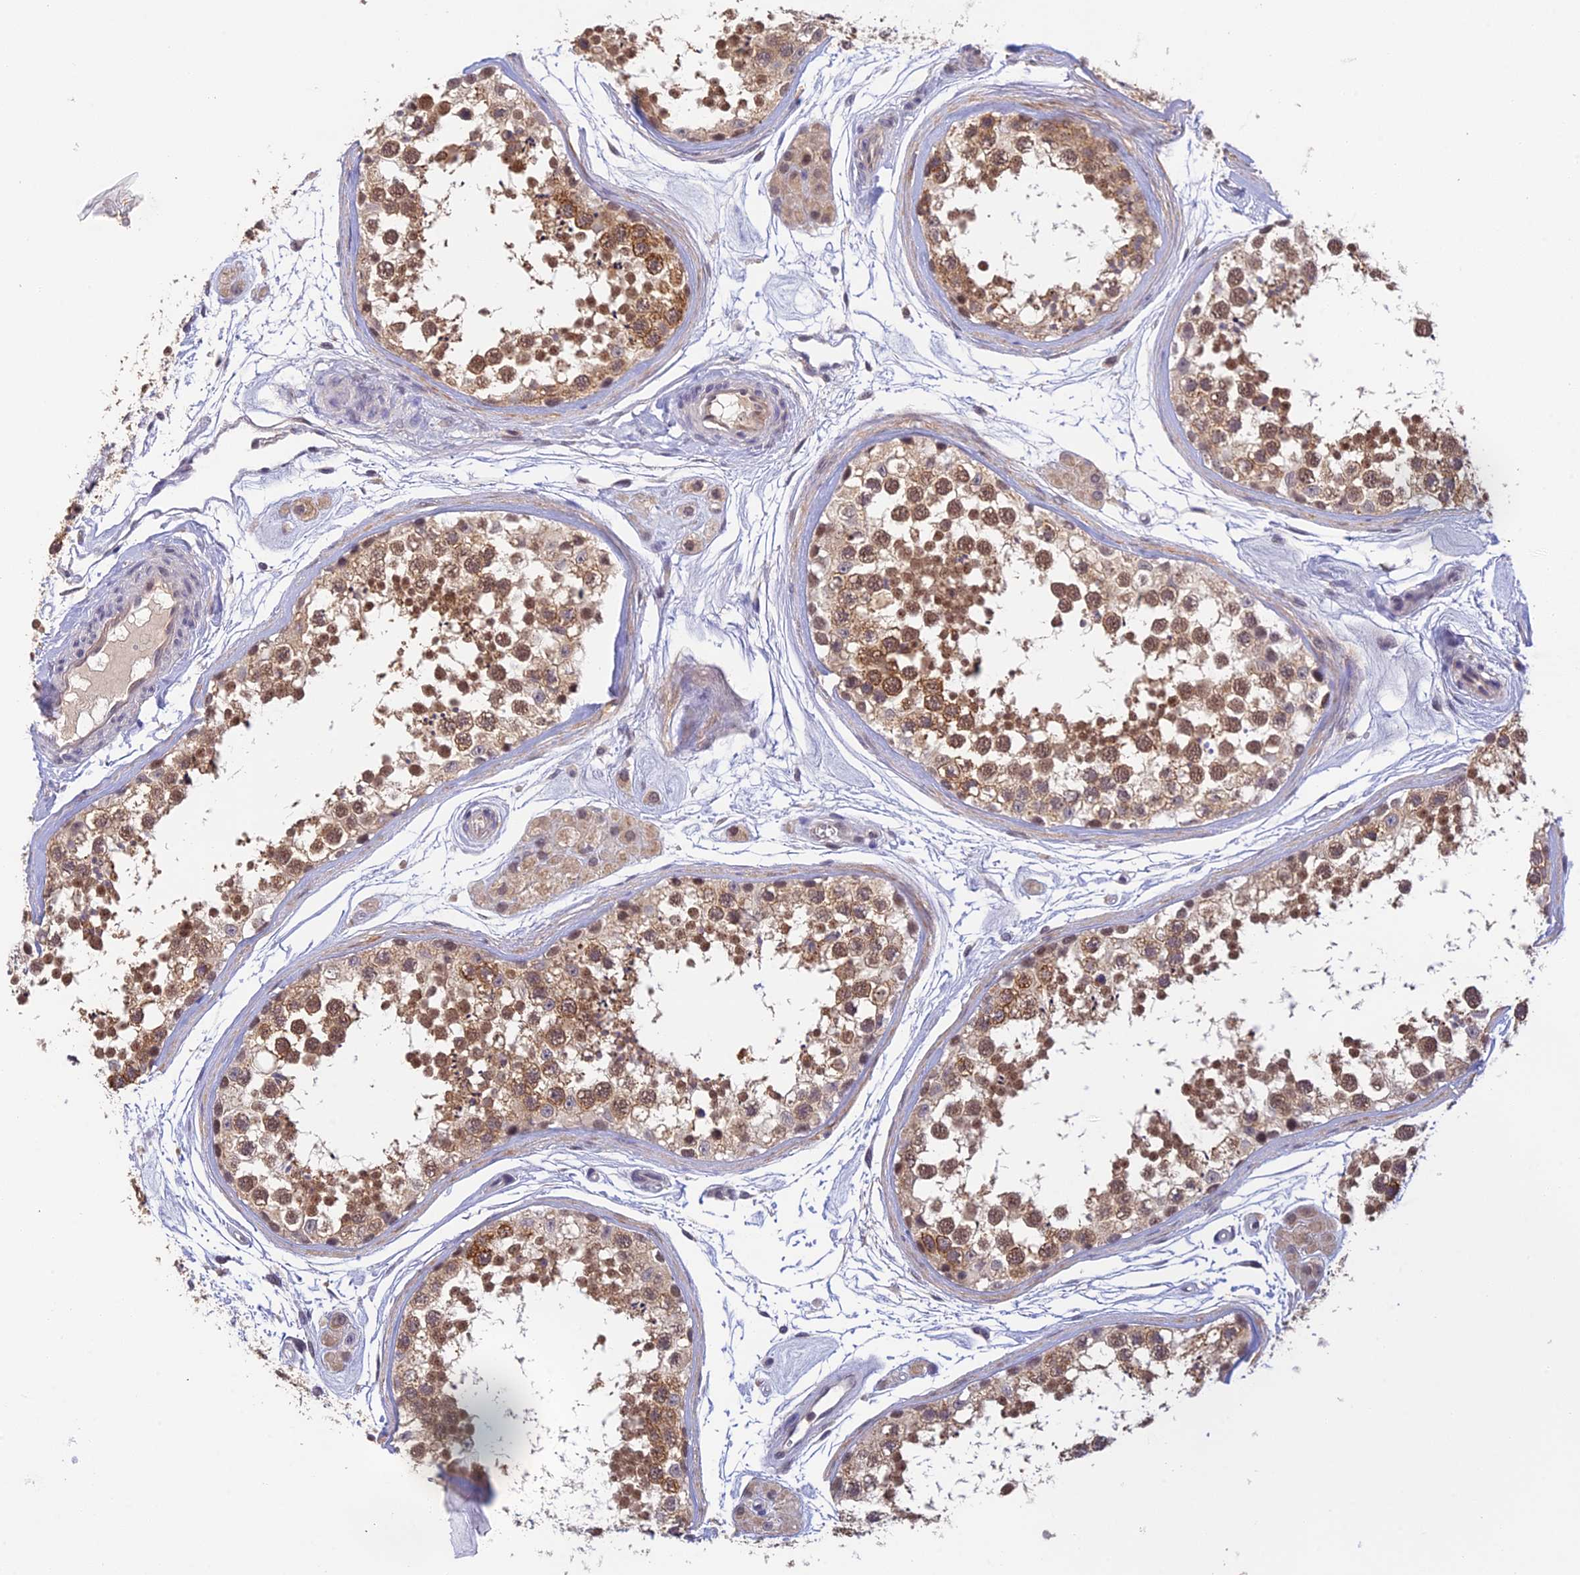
{"staining": {"intensity": "moderate", "quantity": ">75%", "location": "cytoplasmic/membranous,nuclear"}, "tissue": "testis", "cell_type": "Cells in seminiferous ducts", "image_type": "normal", "snomed": [{"axis": "morphology", "description": "Normal tissue, NOS"}, {"axis": "topography", "description": "Testis"}], "caption": "An immunohistochemistry (IHC) histopathology image of unremarkable tissue is shown. Protein staining in brown labels moderate cytoplasmic/membranous,nuclear positivity in testis within cells in seminiferous ducts. The protein of interest is shown in brown color, while the nuclei are stained blue.", "gene": "PEX16", "patient": {"sex": "male", "age": 56}}